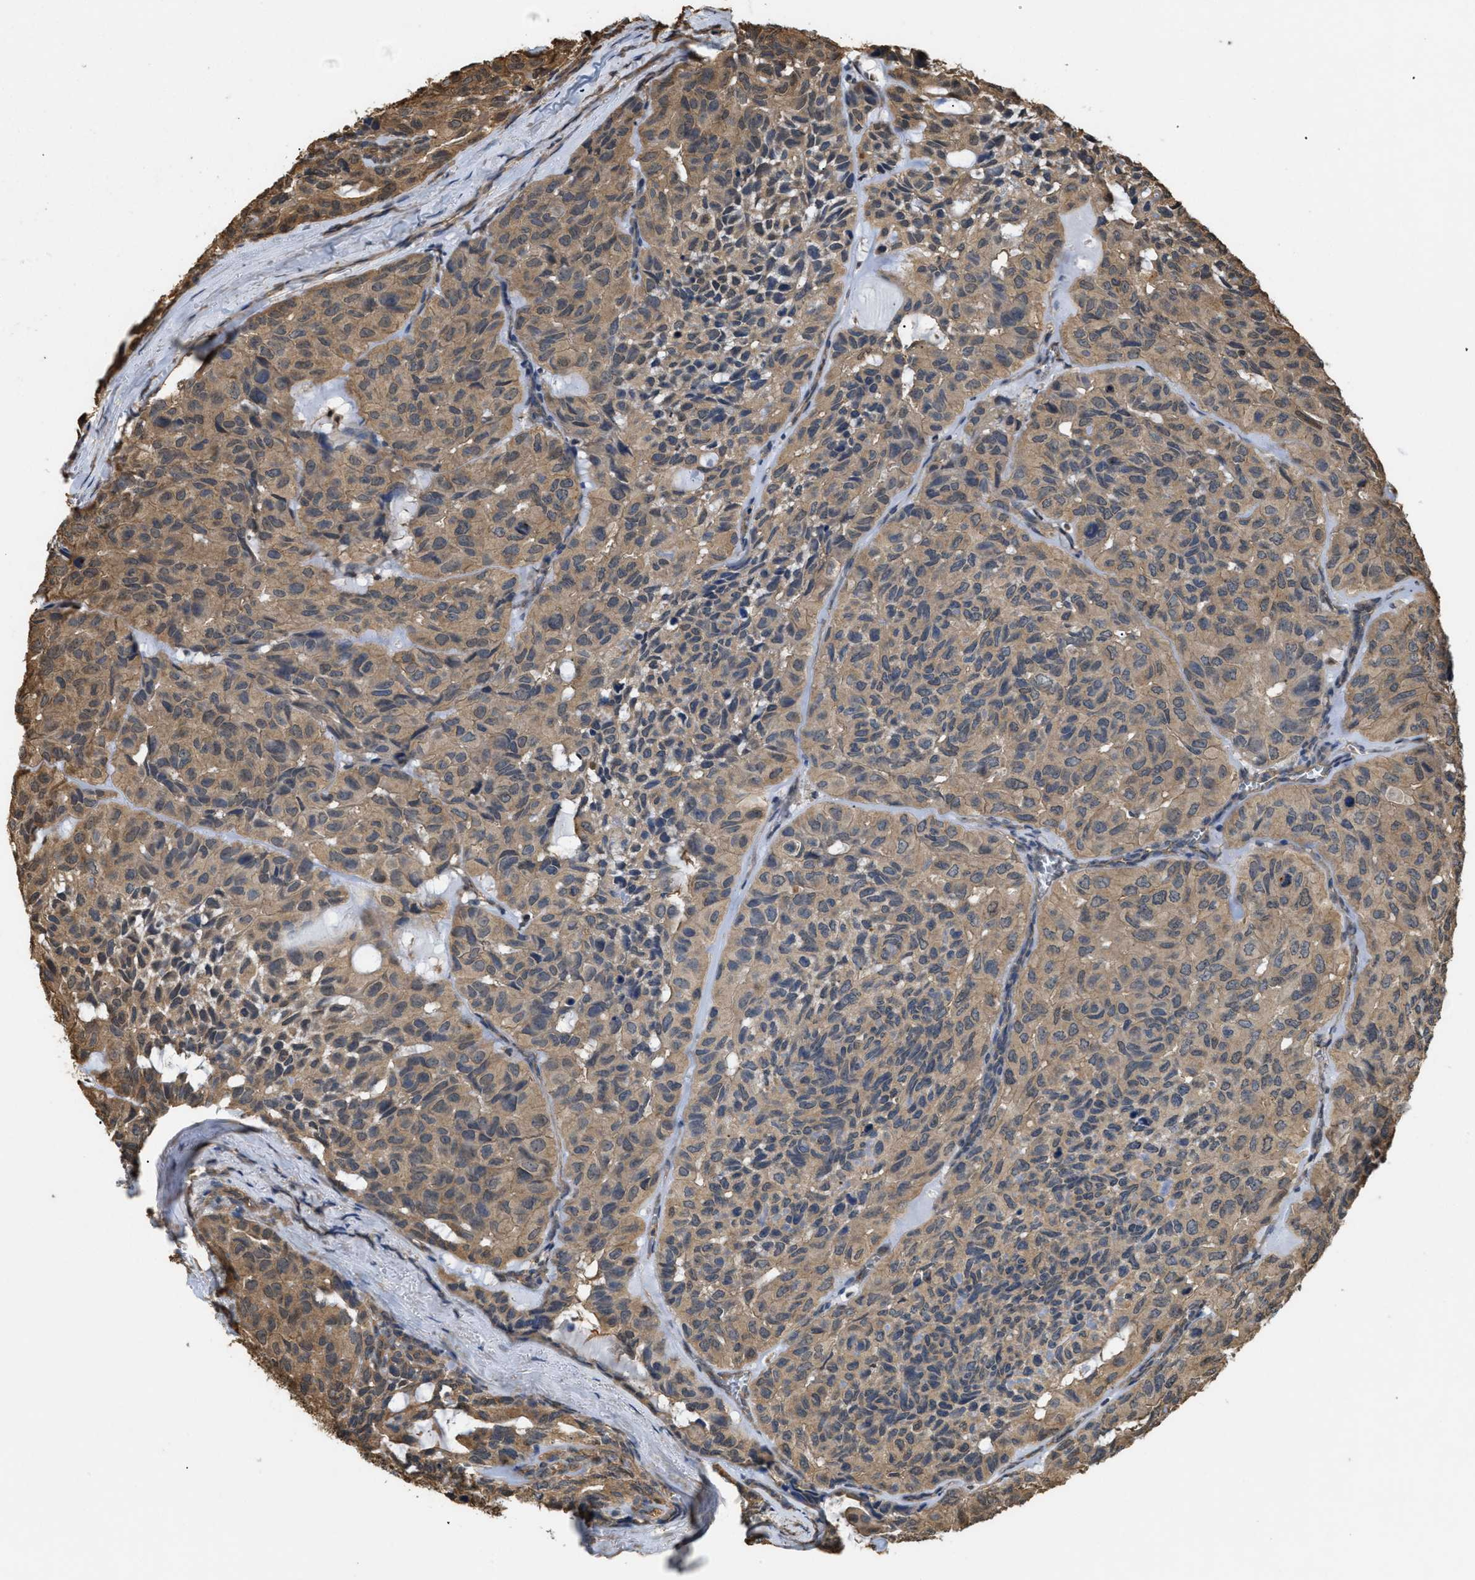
{"staining": {"intensity": "moderate", "quantity": ">75%", "location": "cytoplasmic/membranous"}, "tissue": "head and neck cancer", "cell_type": "Tumor cells", "image_type": "cancer", "snomed": [{"axis": "morphology", "description": "Adenocarcinoma, NOS"}, {"axis": "topography", "description": "Salivary gland, NOS"}, {"axis": "topography", "description": "Head-Neck"}], "caption": "A high-resolution micrograph shows immunohistochemistry staining of head and neck cancer, which displays moderate cytoplasmic/membranous positivity in approximately >75% of tumor cells.", "gene": "CALM1", "patient": {"sex": "female", "age": 76}}